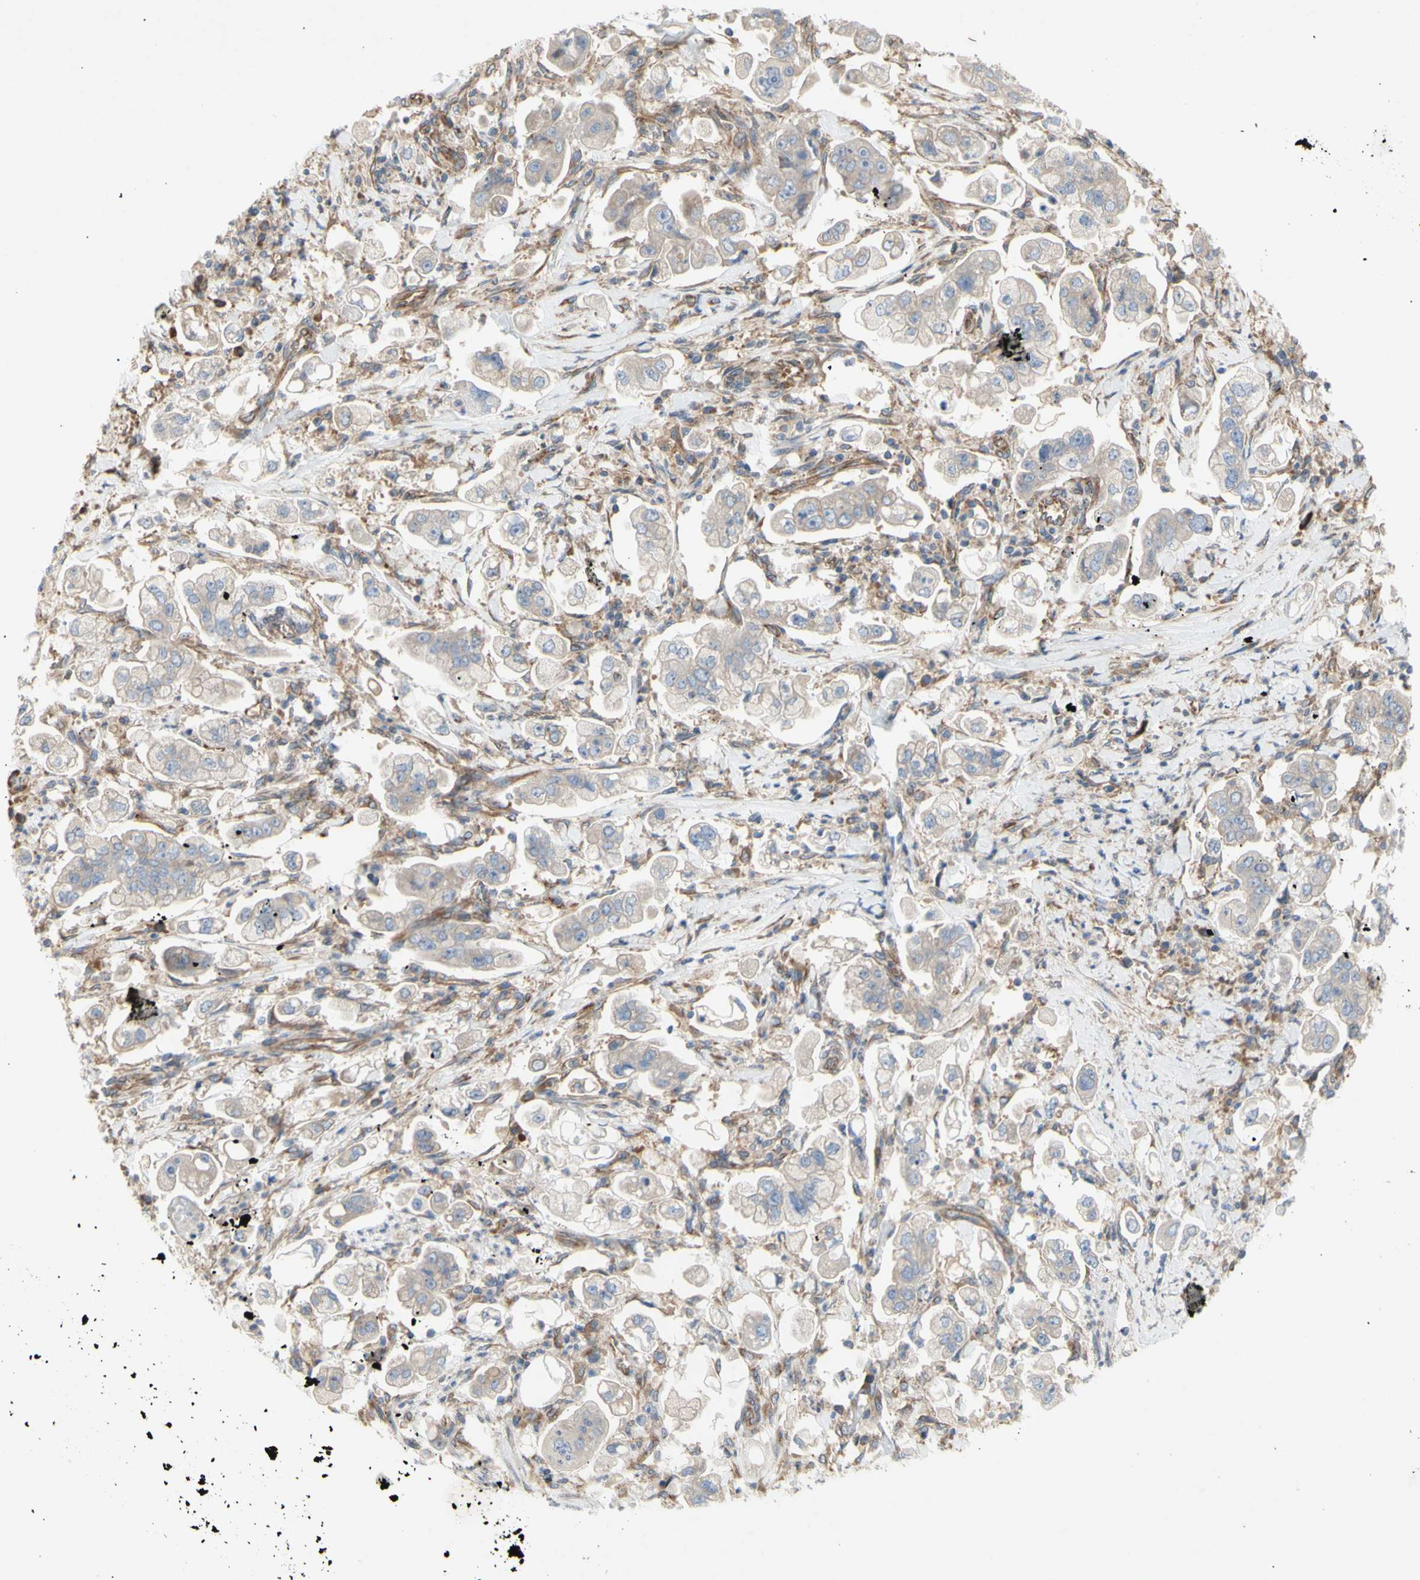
{"staining": {"intensity": "weak", "quantity": ">75%", "location": "cytoplasmic/membranous"}, "tissue": "stomach cancer", "cell_type": "Tumor cells", "image_type": "cancer", "snomed": [{"axis": "morphology", "description": "Adenocarcinoma, NOS"}, {"axis": "topography", "description": "Stomach"}], "caption": "An image showing weak cytoplasmic/membranous staining in about >75% of tumor cells in stomach cancer, as visualized by brown immunohistochemical staining.", "gene": "KLC1", "patient": {"sex": "male", "age": 62}}